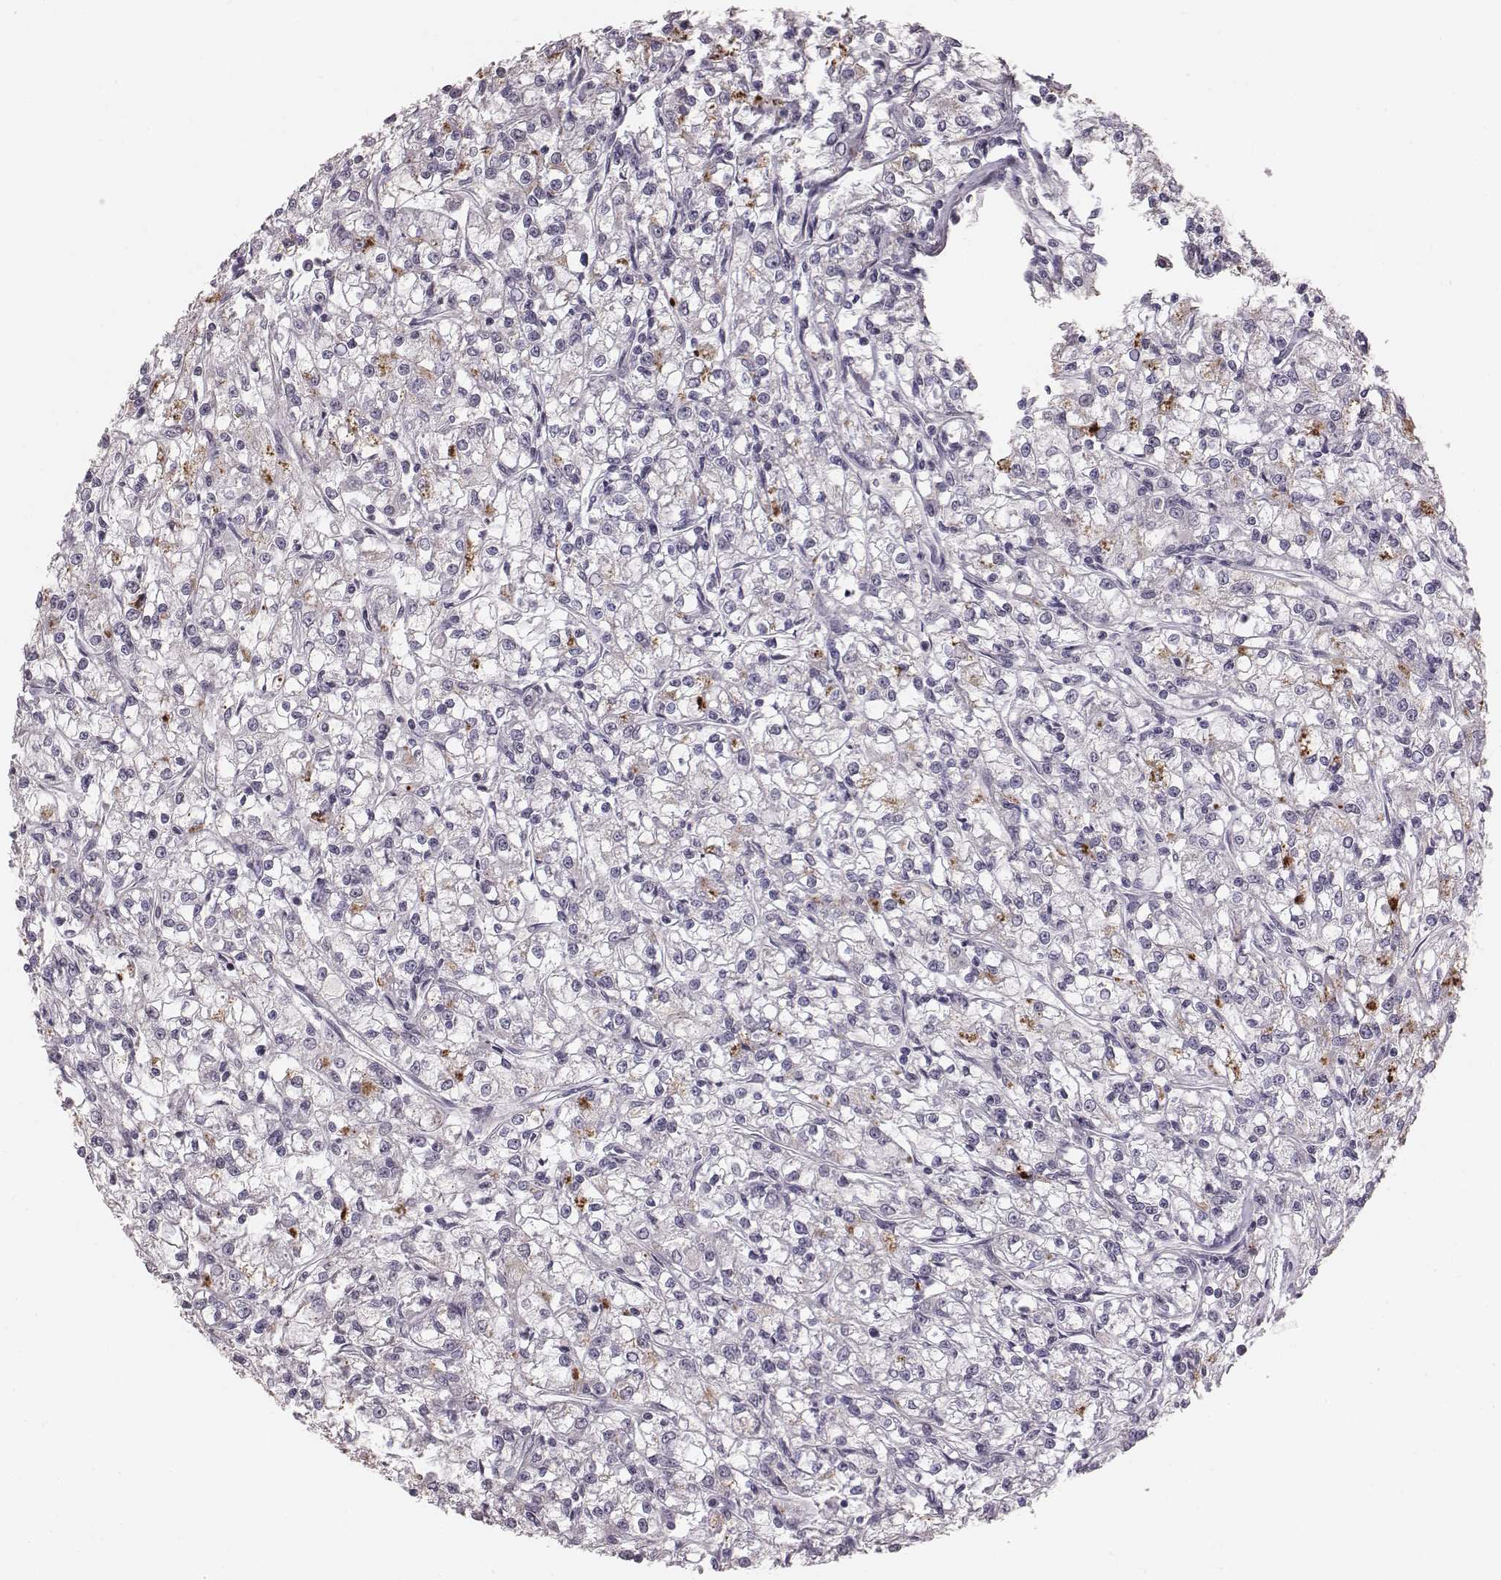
{"staining": {"intensity": "negative", "quantity": "none", "location": "none"}, "tissue": "renal cancer", "cell_type": "Tumor cells", "image_type": "cancer", "snomed": [{"axis": "morphology", "description": "Adenocarcinoma, NOS"}, {"axis": "topography", "description": "Kidney"}], "caption": "There is no significant staining in tumor cells of renal cancer (adenocarcinoma).", "gene": "CFTR", "patient": {"sex": "female", "age": 59}}